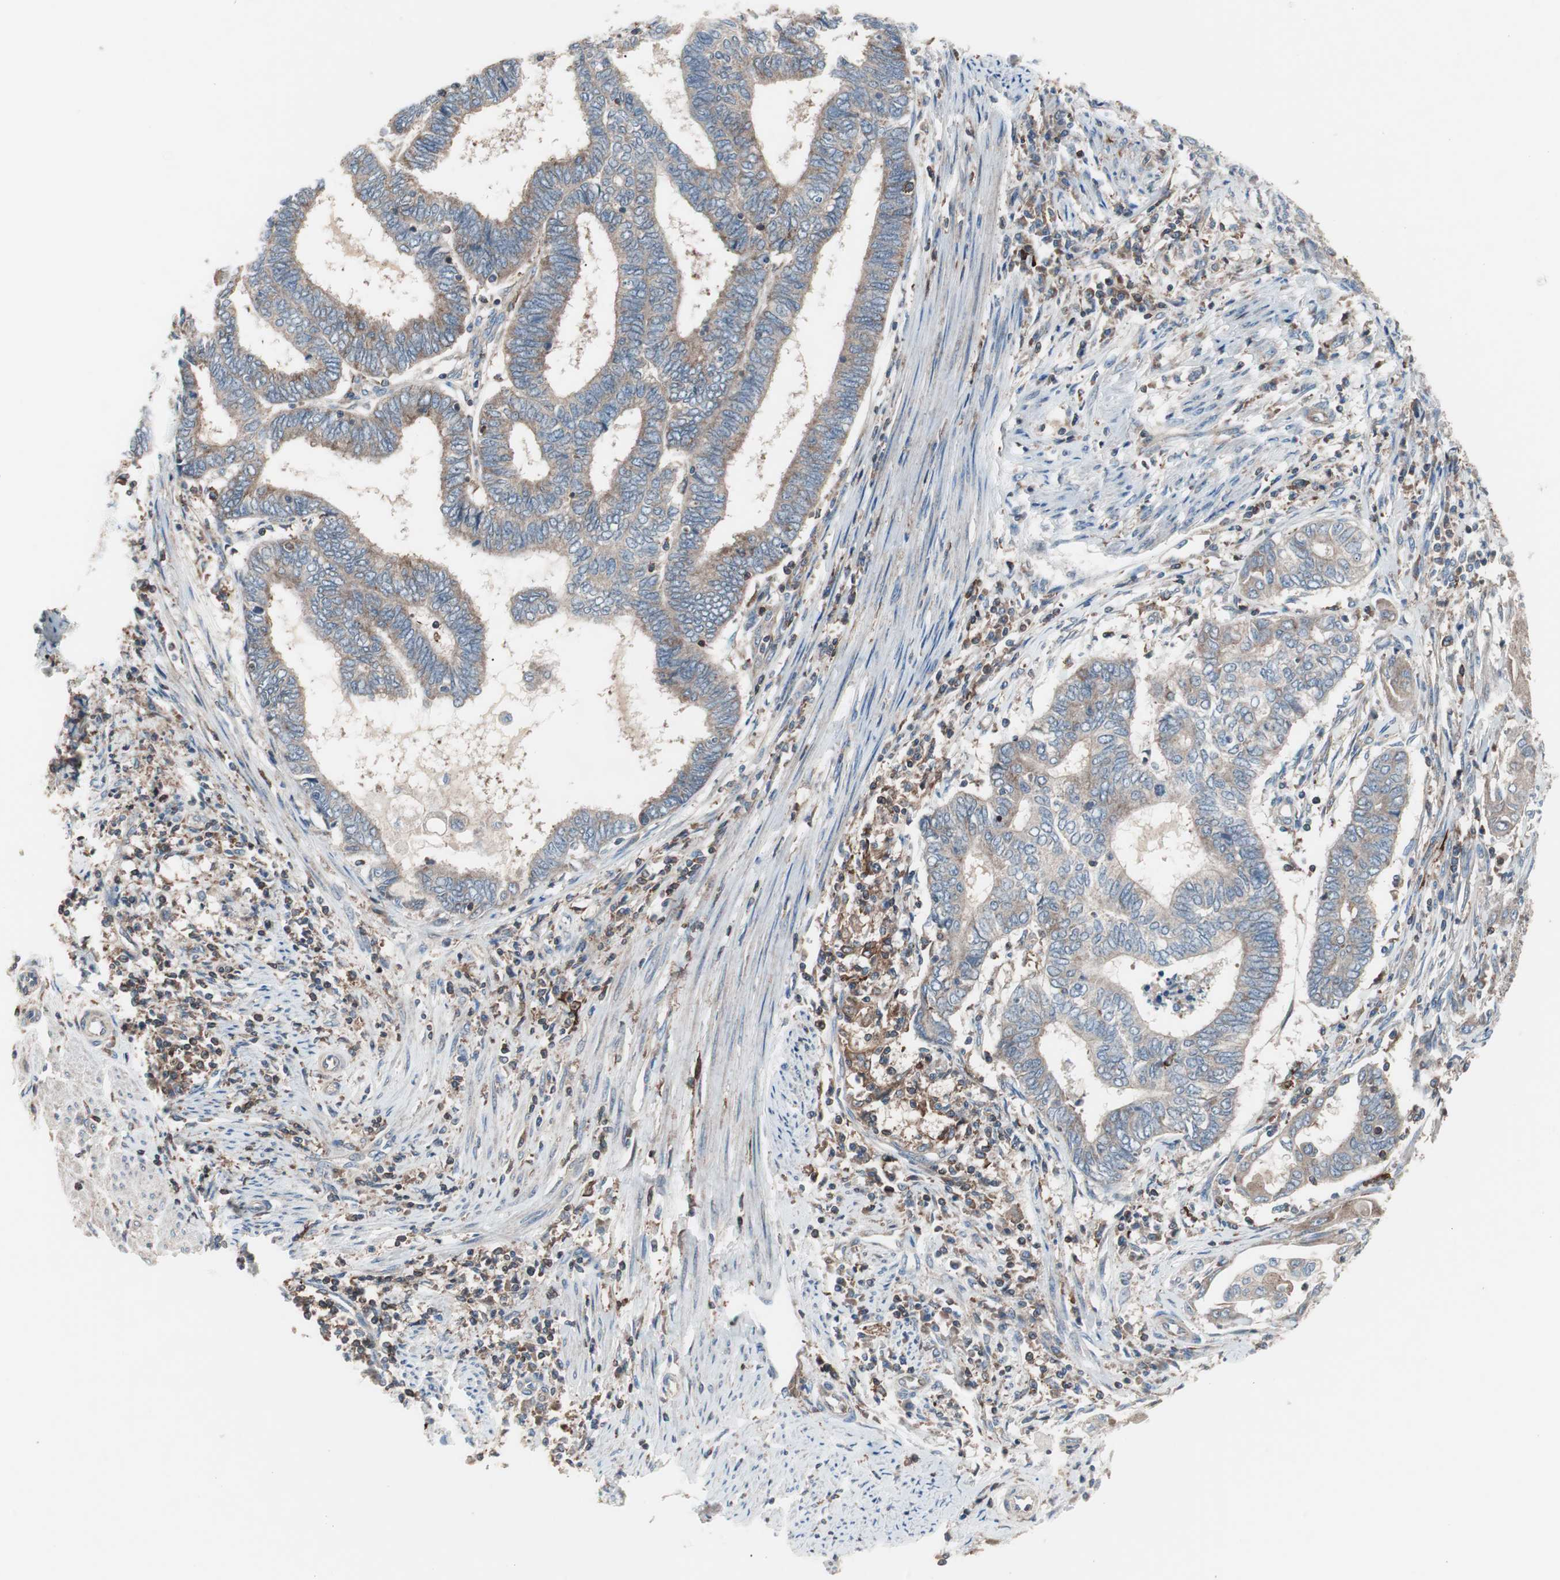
{"staining": {"intensity": "moderate", "quantity": ">75%", "location": "cytoplasmic/membranous"}, "tissue": "endometrial cancer", "cell_type": "Tumor cells", "image_type": "cancer", "snomed": [{"axis": "morphology", "description": "Adenocarcinoma, NOS"}, {"axis": "topography", "description": "Uterus"}, {"axis": "topography", "description": "Endometrium"}], "caption": "This histopathology image shows immunohistochemistry (IHC) staining of adenocarcinoma (endometrial), with medium moderate cytoplasmic/membranous staining in about >75% of tumor cells.", "gene": "PIK3R1", "patient": {"sex": "female", "age": 70}}